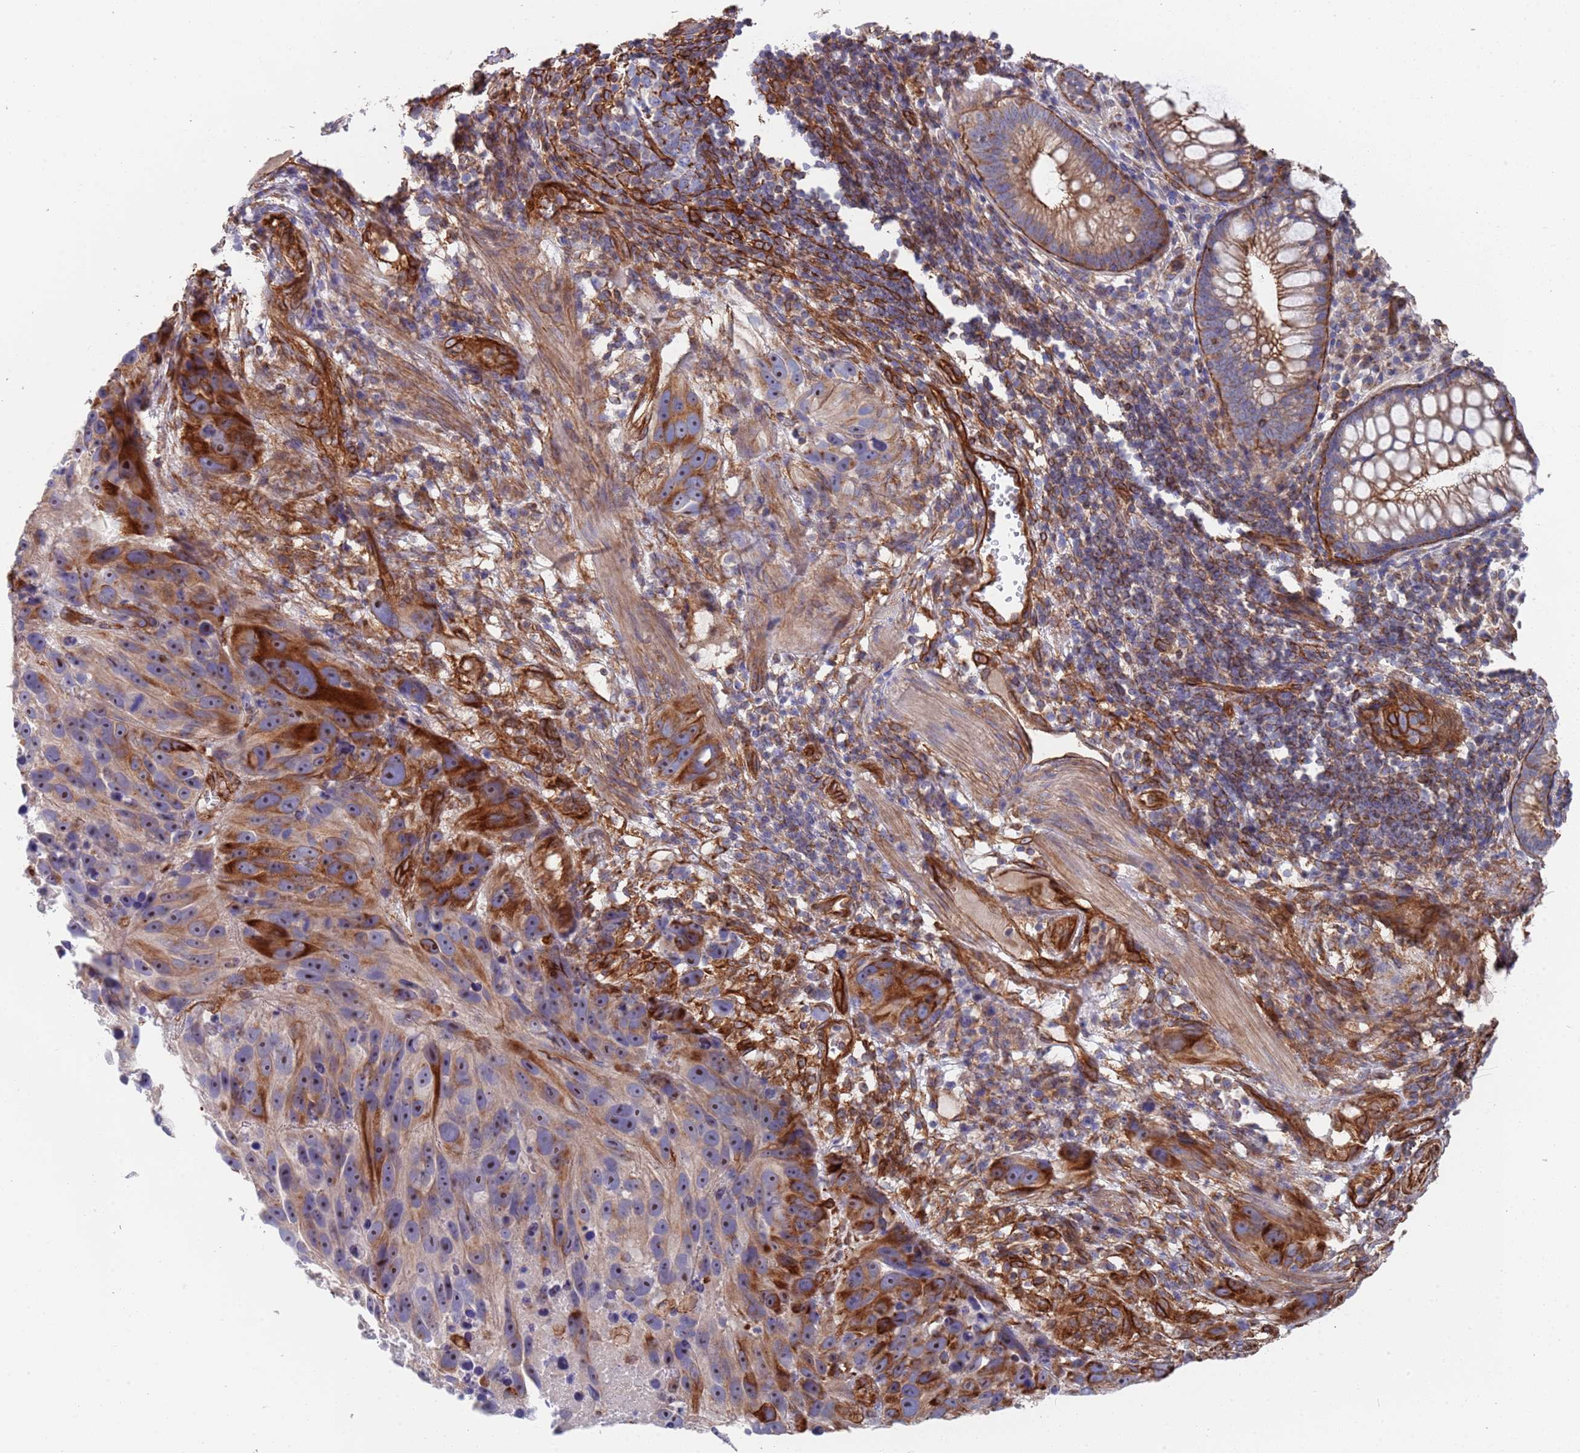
{"staining": {"intensity": "strong", "quantity": "<25%", "location": "cytoplasmic/membranous"}, "tissue": "melanoma", "cell_type": "Tumor cells", "image_type": "cancer", "snomed": [{"axis": "morphology", "description": "Malignant melanoma, NOS"}, {"axis": "topography", "description": "Skin"}], "caption": "Immunohistochemistry (IHC) staining of malignant melanoma, which reveals medium levels of strong cytoplasmic/membranous positivity in approximately <25% of tumor cells indicating strong cytoplasmic/membranous protein positivity. The staining was performed using DAB (brown) for protein detection and nuclei were counterstained in hematoxylin (blue).", "gene": "JAKMIP2", "patient": {"sex": "male", "age": 84}}